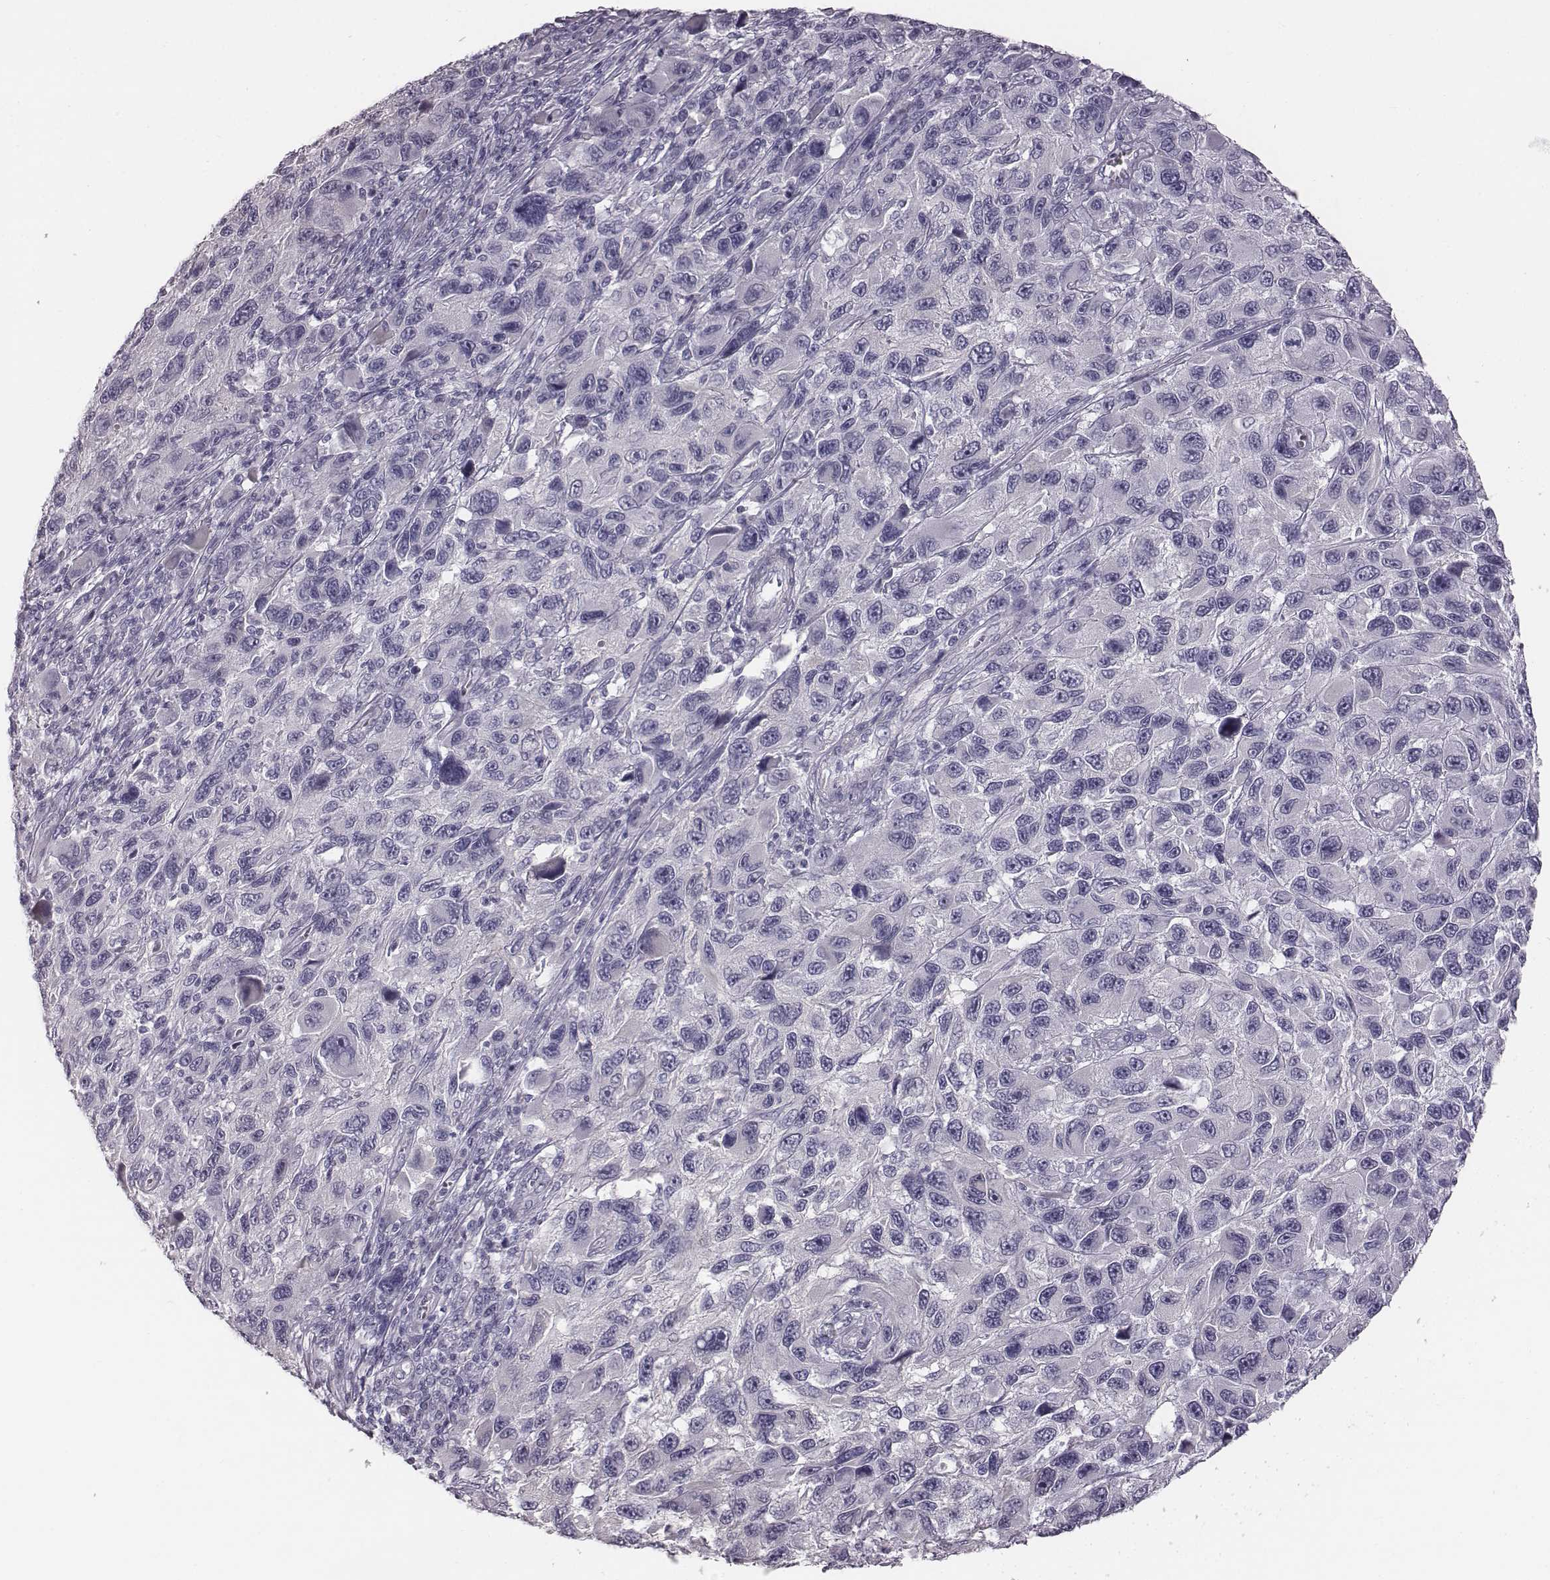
{"staining": {"intensity": "negative", "quantity": "none", "location": "none"}, "tissue": "melanoma", "cell_type": "Tumor cells", "image_type": "cancer", "snomed": [{"axis": "morphology", "description": "Malignant melanoma, NOS"}, {"axis": "topography", "description": "Skin"}], "caption": "Histopathology image shows no protein staining in tumor cells of melanoma tissue.", "gene": "CRISP1", "patient": {"sex": "male", "age": 53}}